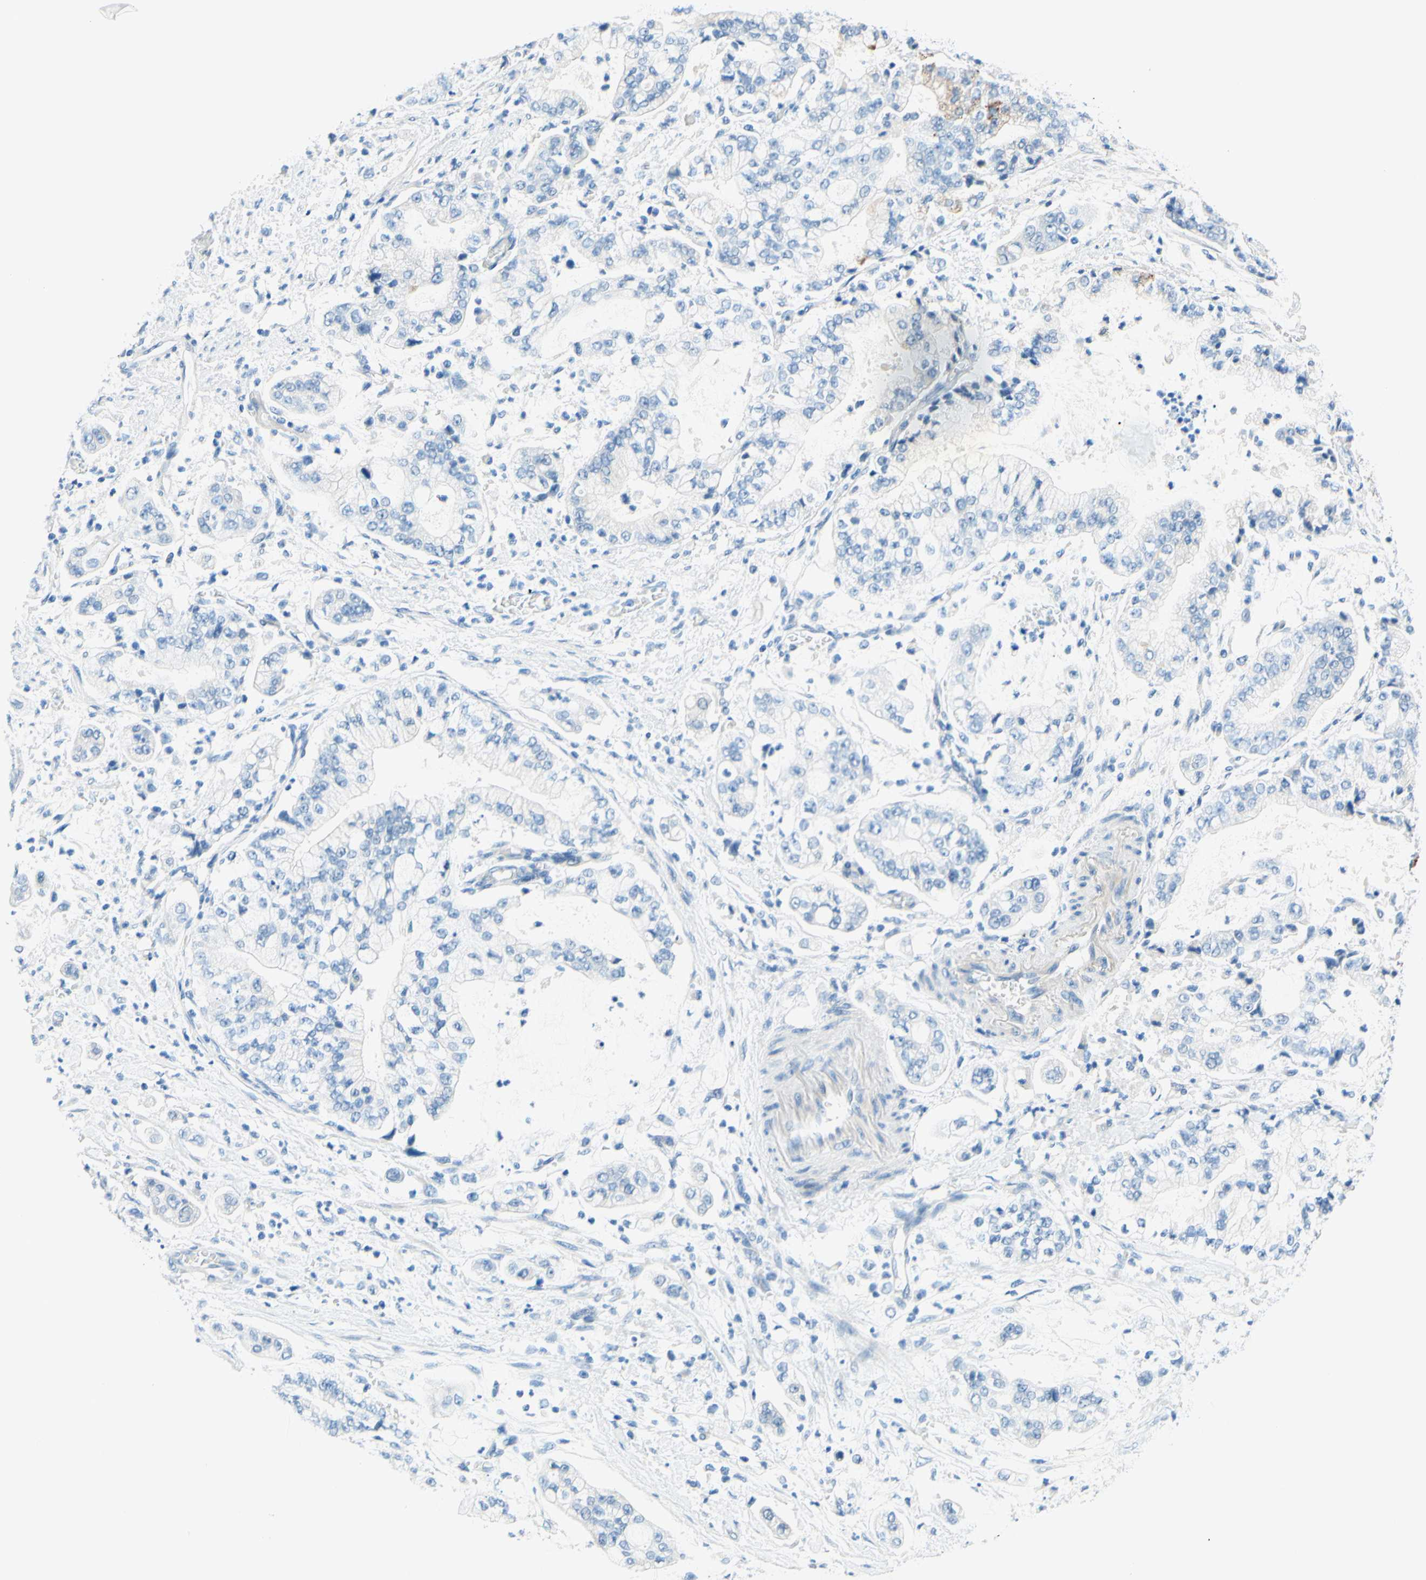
{"staining": {"intensity": "negative", "quantity": "none", "location": "none"}, "tissue": "stomach cancer", "cell_type": "Tumor cells", "image_type": "cancer", "snomed": [{"axis": "morphology", "description": "Adenocarcinoma, NOS"}, {"axis": "topography", "description": "Stomach"}], "caption": "Protein analysis of stomach cancer (adenocarcinoma) exhibits no significant positivity in tumor cells. (DAB (3,3'-diaminobenzidine) IHC, high magnification).", "gene": "PASD1", "patient": {"sex": "male", "age": 76}}